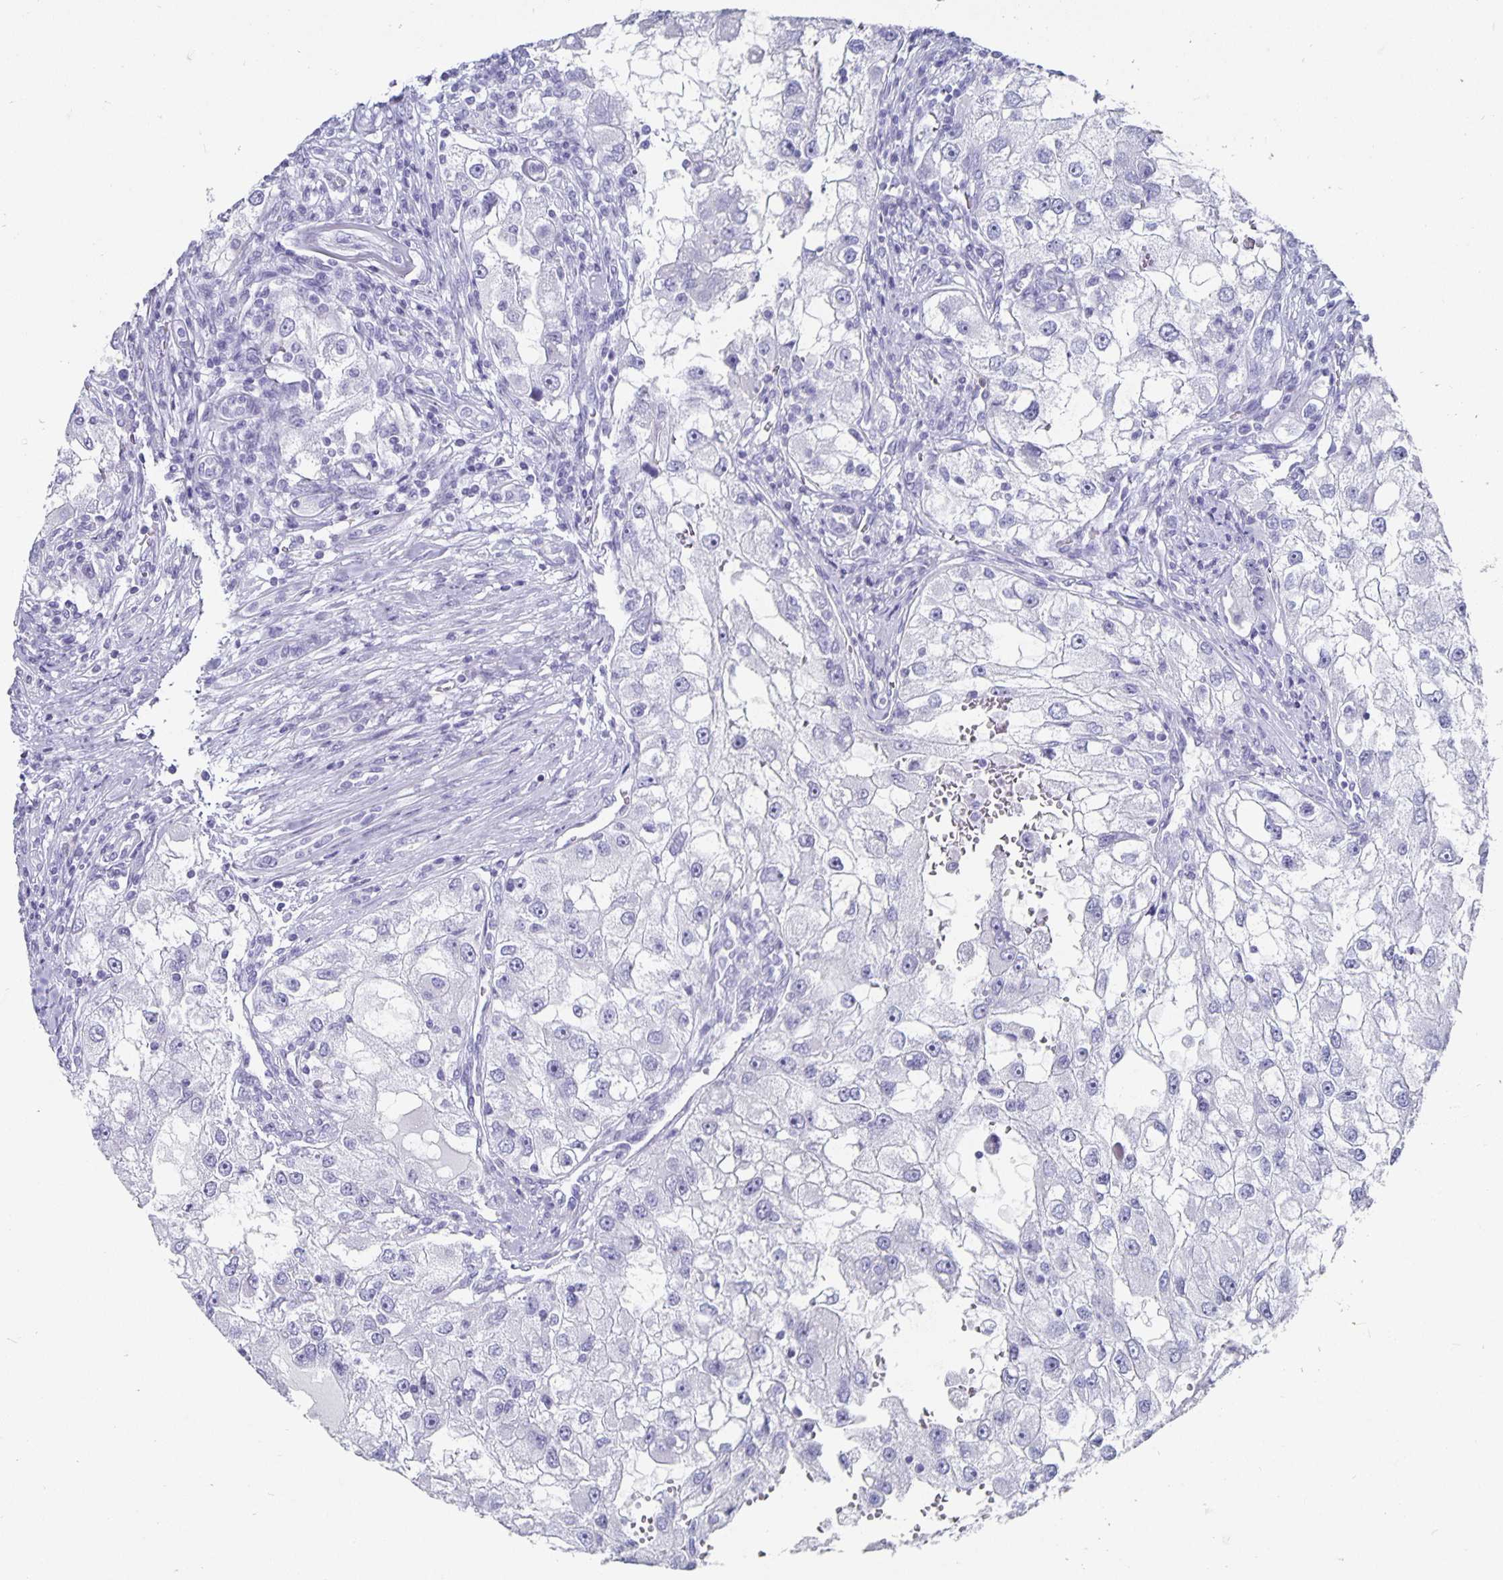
{"staining": {"intensity": "negative", "quantity": "none", "location": "none"}, "tissue": "renal cancer", "cell_type": "Tumor cells", "image_type": "cancer", "snomed": [{"axis": "morphology", "description": "Adenocarcinoma, NOS"}, {"axis": "topography", "description": "Kidney"}], "caption": "The immunohistochemistry (IHC) histopathology image has no significant staining in tumor cells of renal cancer tissue.", "gene": "CHGA", "patient": {"sex": "male", "age": 63}}